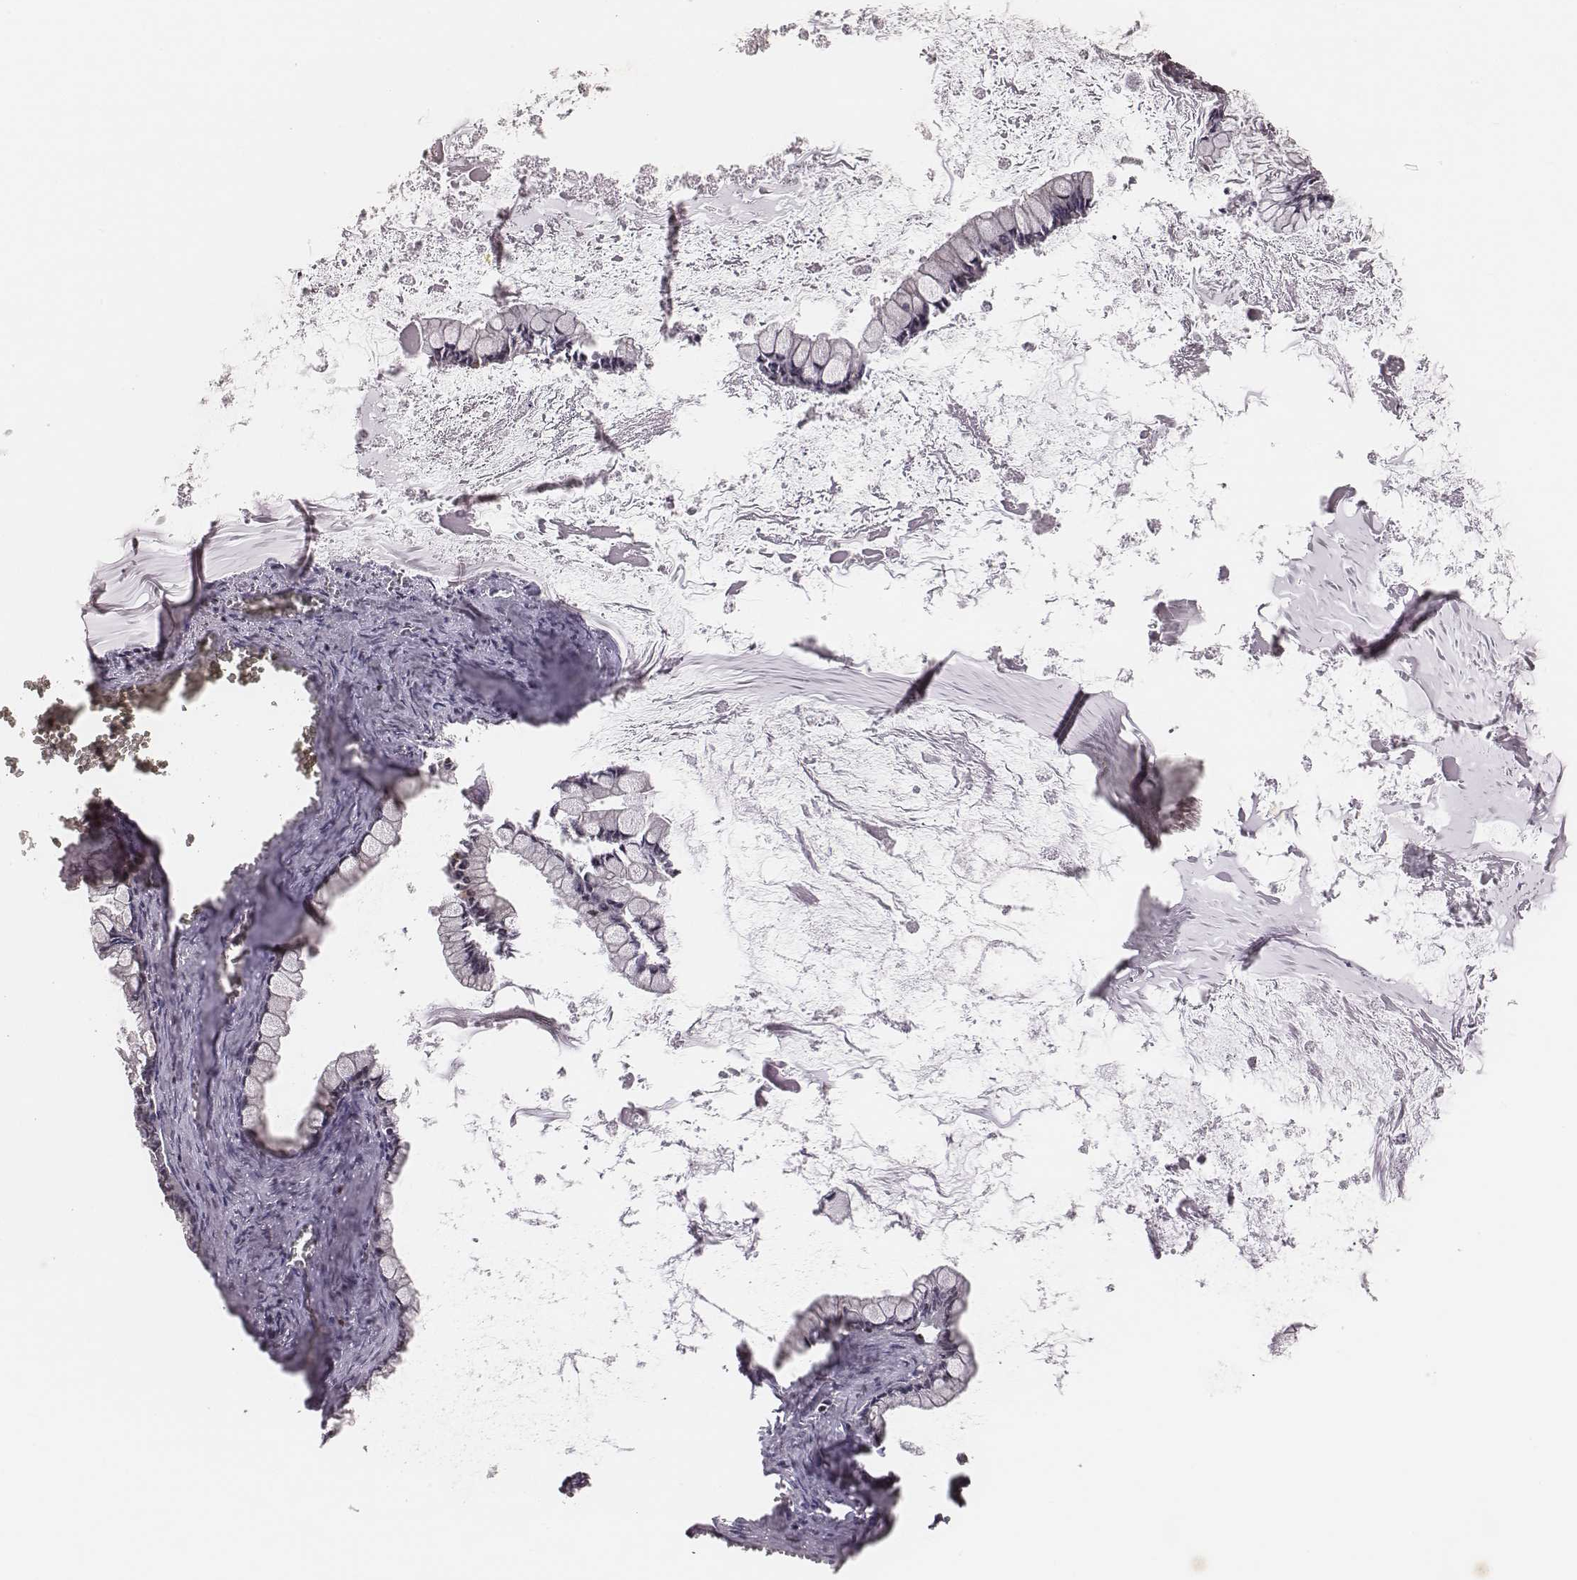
{"staining": {"intensity": "weak", "quantity": "<25%", "location": "cytoplasmic/membranous"}, "tissue": "ovarian cancer", "cell_type": "Tumor cells", "image_type": "cancer", "snomed": [{"axis": "morphology", "description": "Cystadenocarcinoma, mucinous, NOS"}, {"axis": "topography", "description": "Ovary"}], "caption": "High power microscopy image of an immunohistochemistry photomicrograph of ovarian cancer, revealing no significant positivity in tumor cells. The staining was performed using DAB (3,3'-diaminobenzidine) to visualize the protein expression in brown, while the nuclei were stained in blue with hematoxylin (Magnification: 20x).", "gene": "WDR59", "patient": {"sex": "female", "age": 67}}